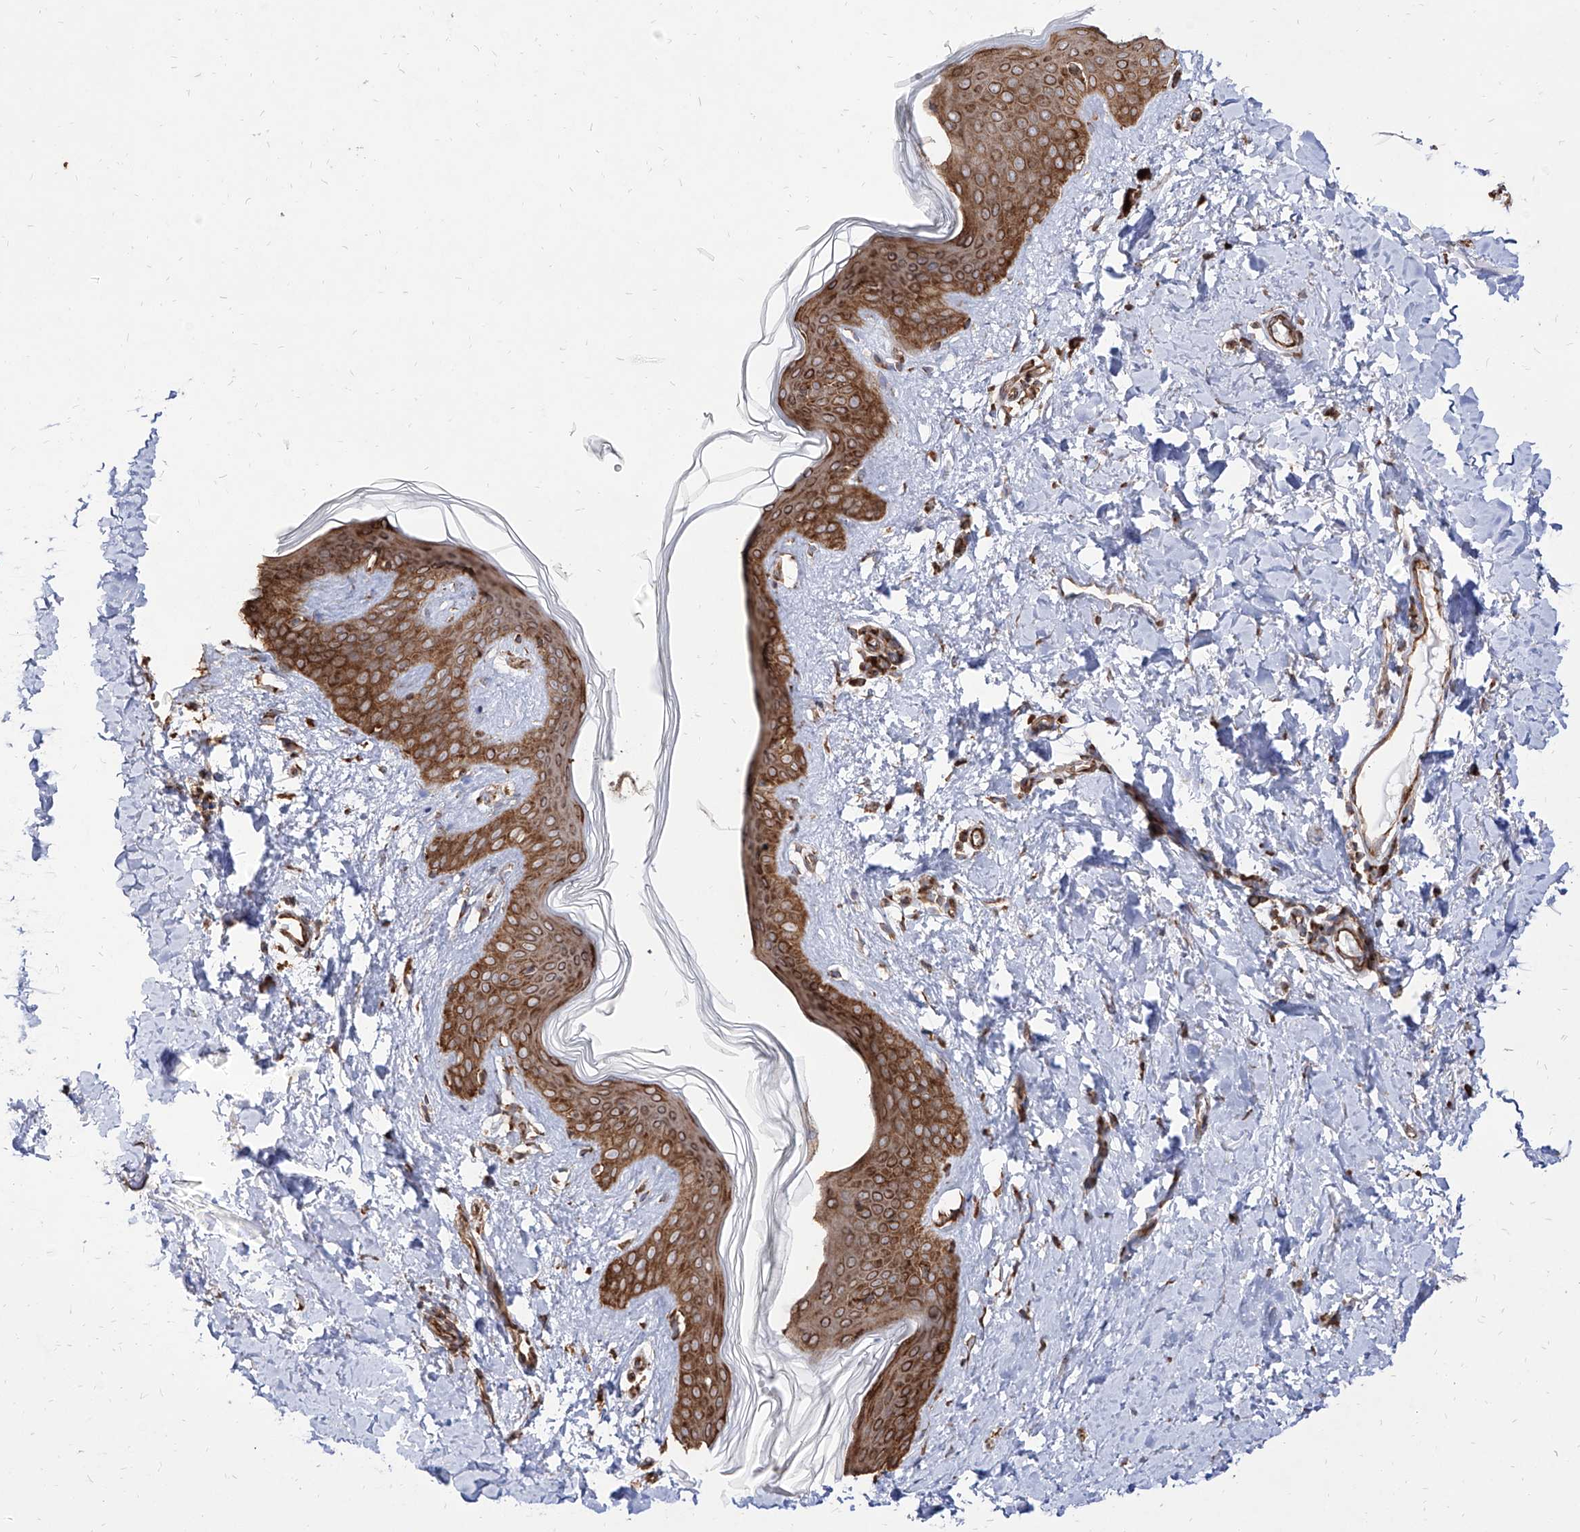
{"staining": {"intensity": "strong", "quantity": "25%-75%", "location": "cytoplasmic/membranous"}, "tissue": "skin", "cell_type": "Fibroblasts", "image_type": "normal", "snomed": [{"axis": "morphology", "description": "Normal tissue, NOS"}, {"axis": "topography", "description": "Skin"}], "caption": "Skin stained with DAB IHC exhibits high levels of strong cytoplasmic/membranous staining in about 25%-75% of fibroblasts.", "gene": "RPS25", "patient": {"sex": "female", "age": 46}}